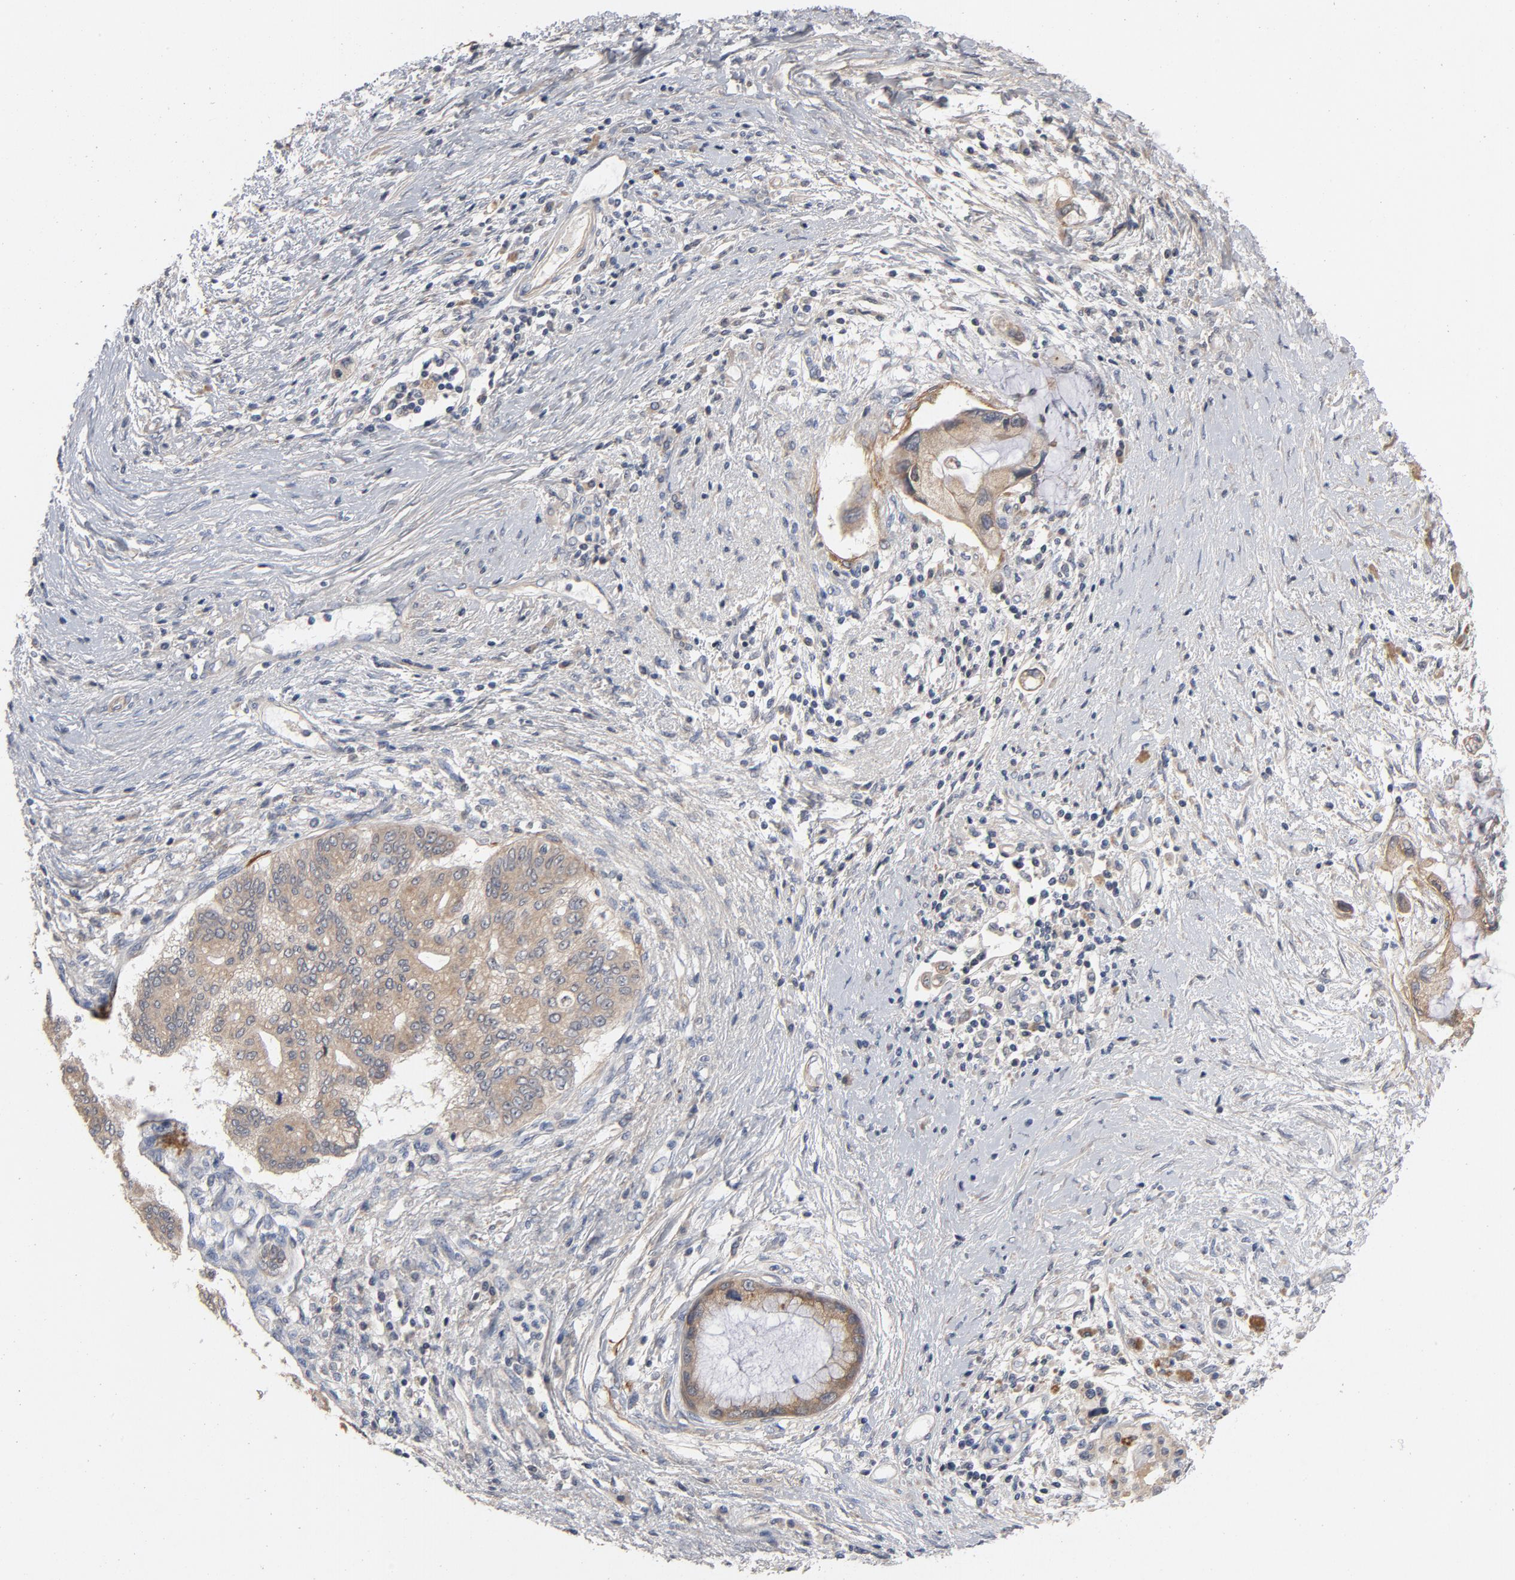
{"staining": {"intensity": "weak", "quantity": ">75%", "location": "cytoplasmic/membranous"}, "tissue": "pancreatic cancer", "cell_type": "Tumor cells", "image_type": "cancer", "snomed": [{"axis": "morphology", "description": "Adenocarcinoma, NOS"}, {"axis": "topography", "description": "Pancreas"}], "caption": "Weak cytoplasmic/membranous protein staining is present in about >75% of tumor cells in pancreatic cancer (adenocarcinoma).", "gene": "CCDC134", "patient": {"sex": "female", "age": 59}}